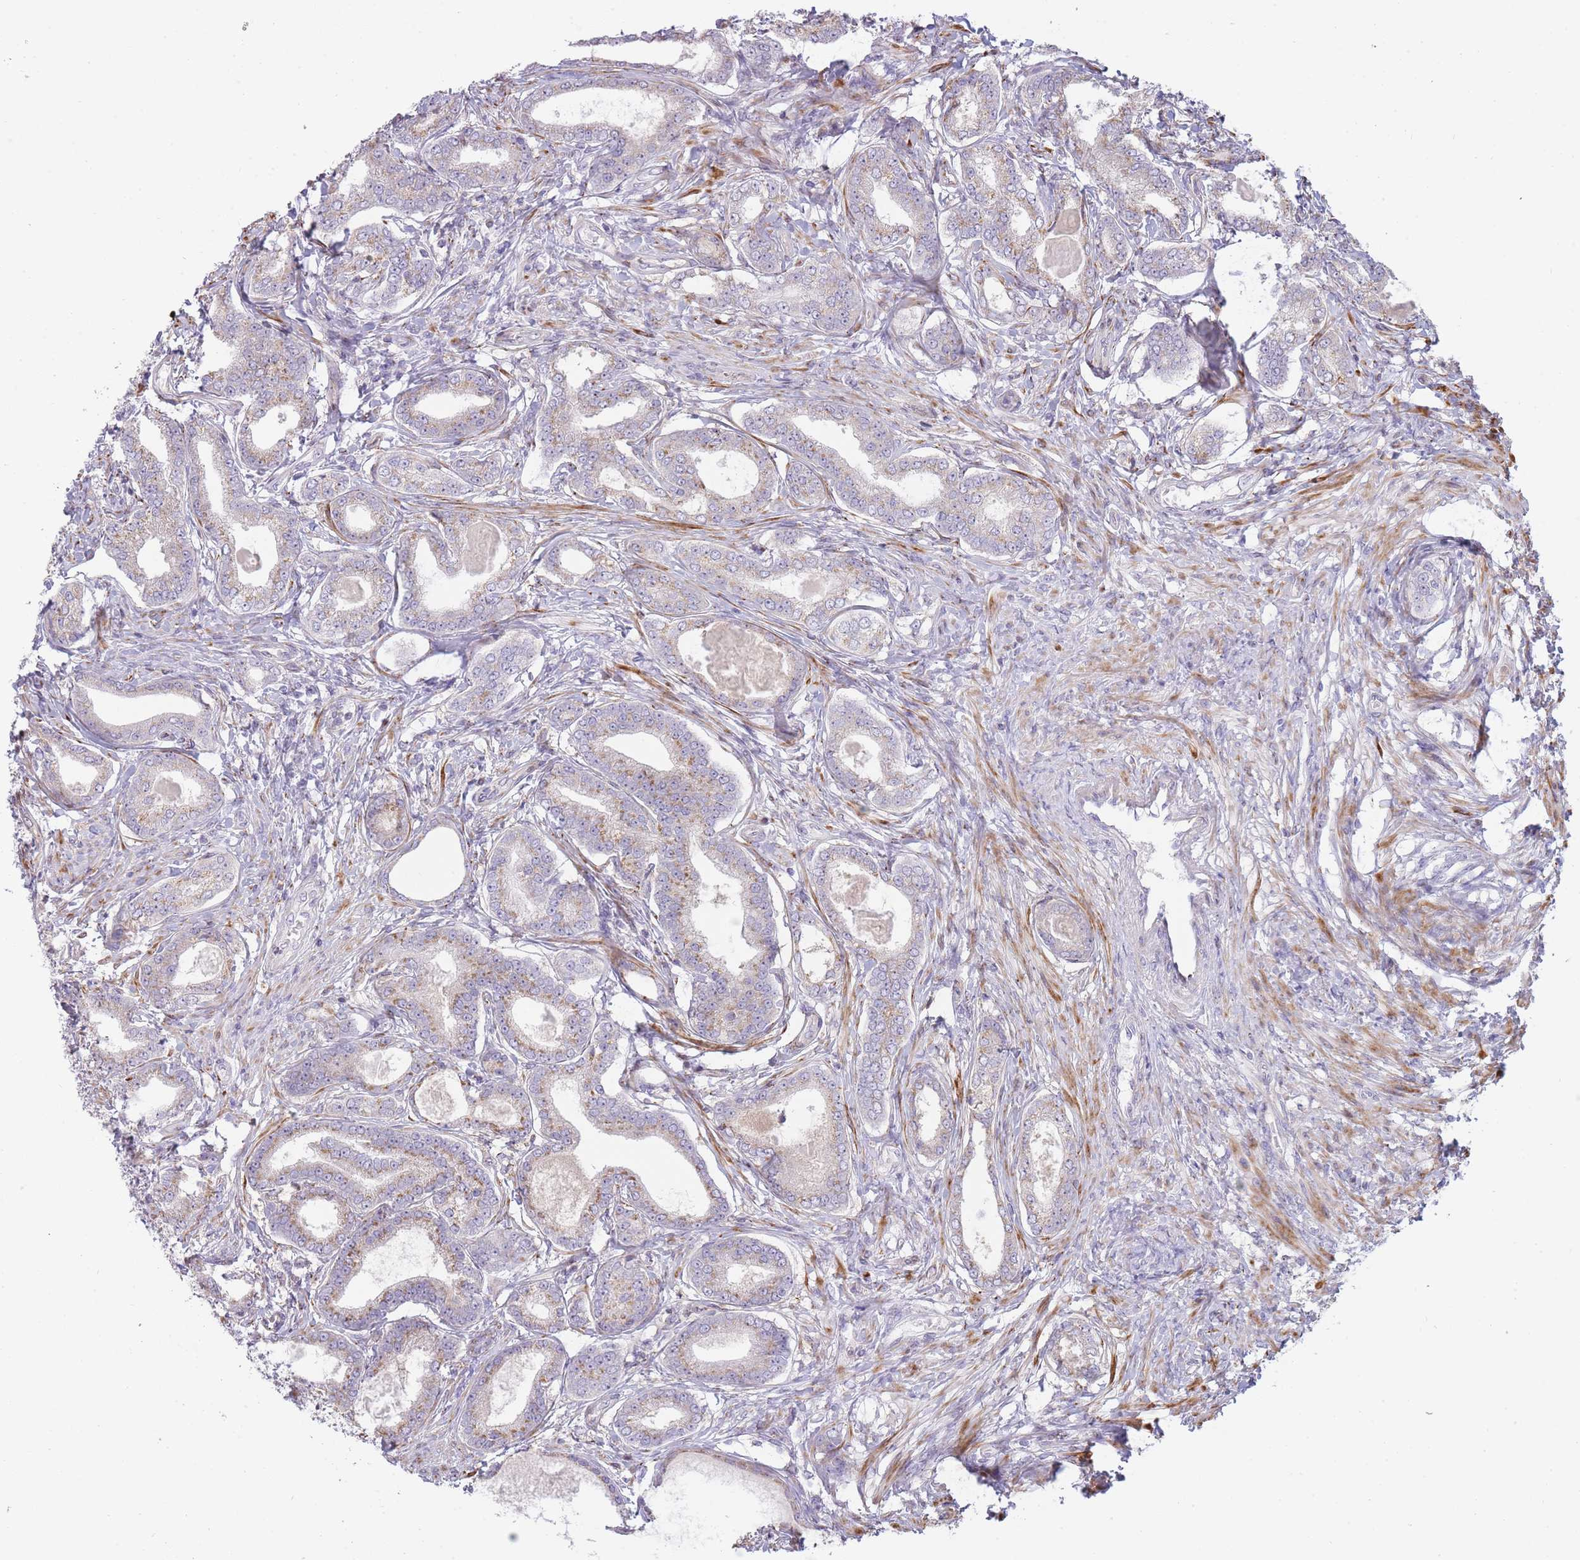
{"staining": {"intensity": "weak", "quantity": "25%-75%", "location": "cytoplasmic/membranous"}, "tissue": "prostate cancer", "cell_type": "Tumor cells", "image_type": "cancer", "snomed": [{"axis": "morphology", "description": "Adenocarcinoma, High grade"}, {"axis": "topography", "description": "Prostate"}], "caption": "Weak cytoplasmic/membranous positivity for a protein is present in about 25%-75% of tumor cells of prostate cancer (adenocarcinoma (high-grade)) using IHC.", "gene": "PPP3R2", "patient": {"sex": "male", "age": 69}}